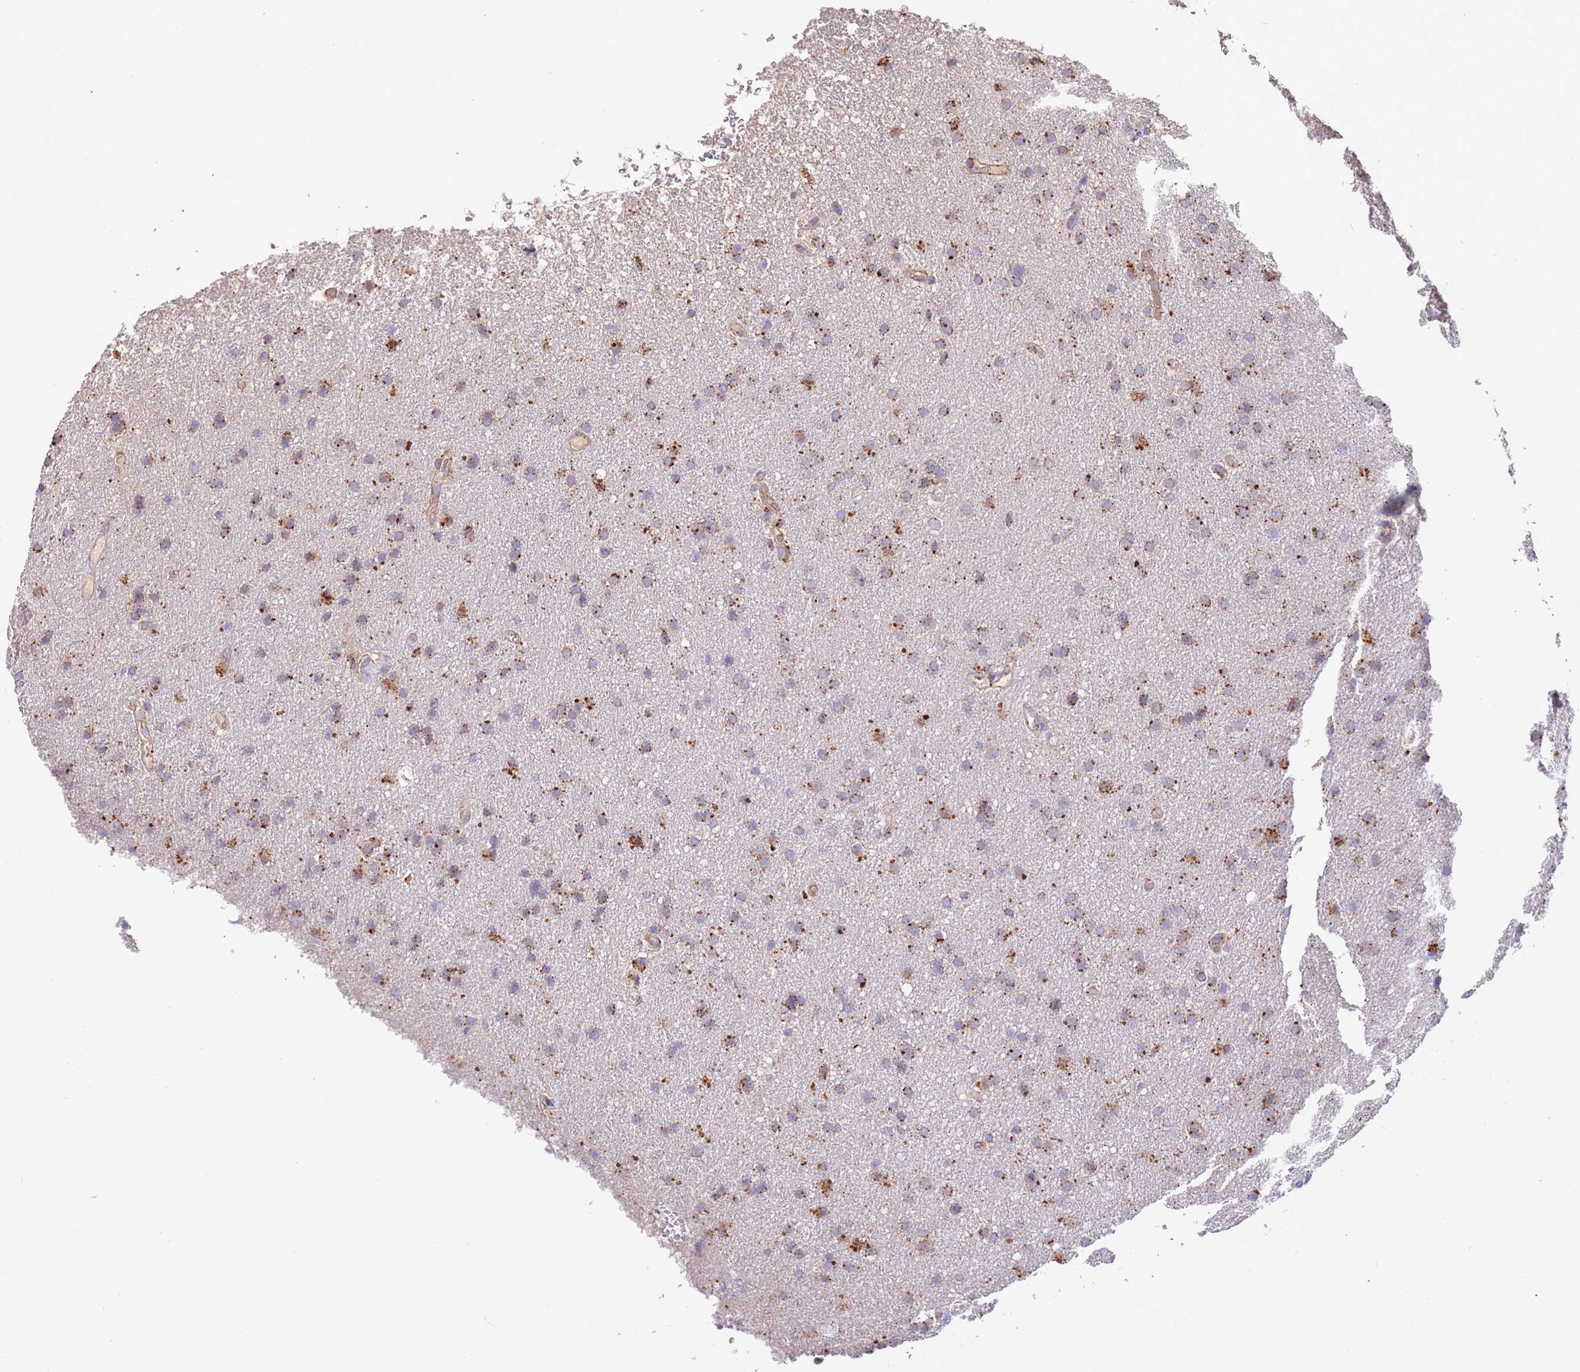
{"staining": {"intensity": "moderate", "quantity": "25%-75%", "location": "cytoplasmic/membranous"}, "tissue": "glioma", "cell_type": "Tumor cells", "image_type": "cancer", "snomed": [{"axis": "morphology", "description": "Glioma, malignant, Low grade"}, {"axis": "topography", "description": "Brain"}], "caption": "Glioma stained for a protein exhibits moderate cytoplasmic/membranous positivity in tumor cells.", "gene": "DOCK6", "patient": {"sex": "female", "age": 32}}